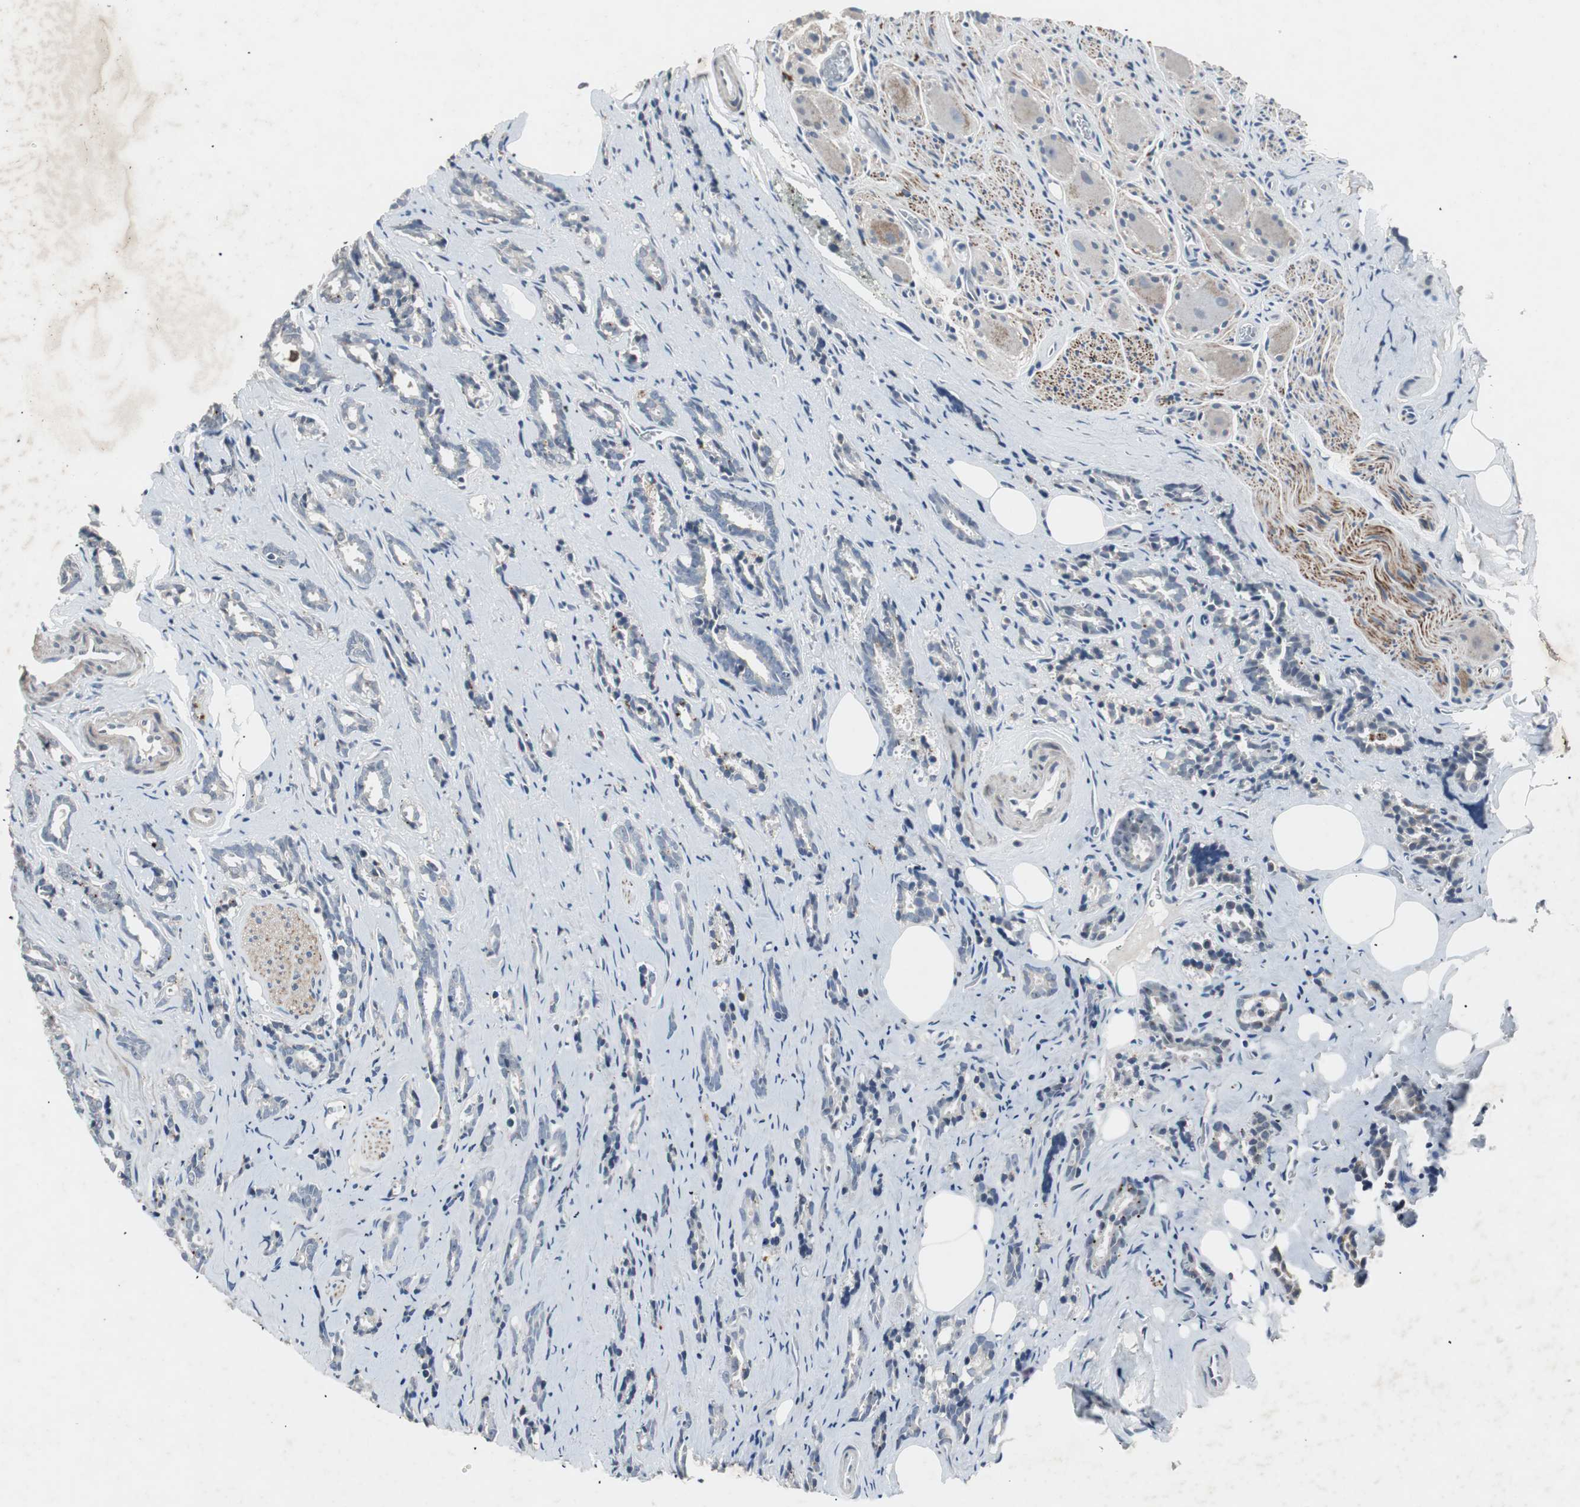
{"staining": {"intensity": "negative", "quantity": "none", "location": "none"}, "tissue": "prostate cancer", "cell_type": "Tumor cells", "image_type": "cancer", "snomed": [{"axis": "morphology", "description": "Adenocarcinoma, High grade"}, {"axis": "topography", "description": "Prostate"}], "caption": "The IHC photomicrograph has no significant staining in tumor cells of prostate cancer (high-grade adenocarcinoma) tissue.", "gene": "PCYT1B", "patient": {"sex": "male", "age": 67}}